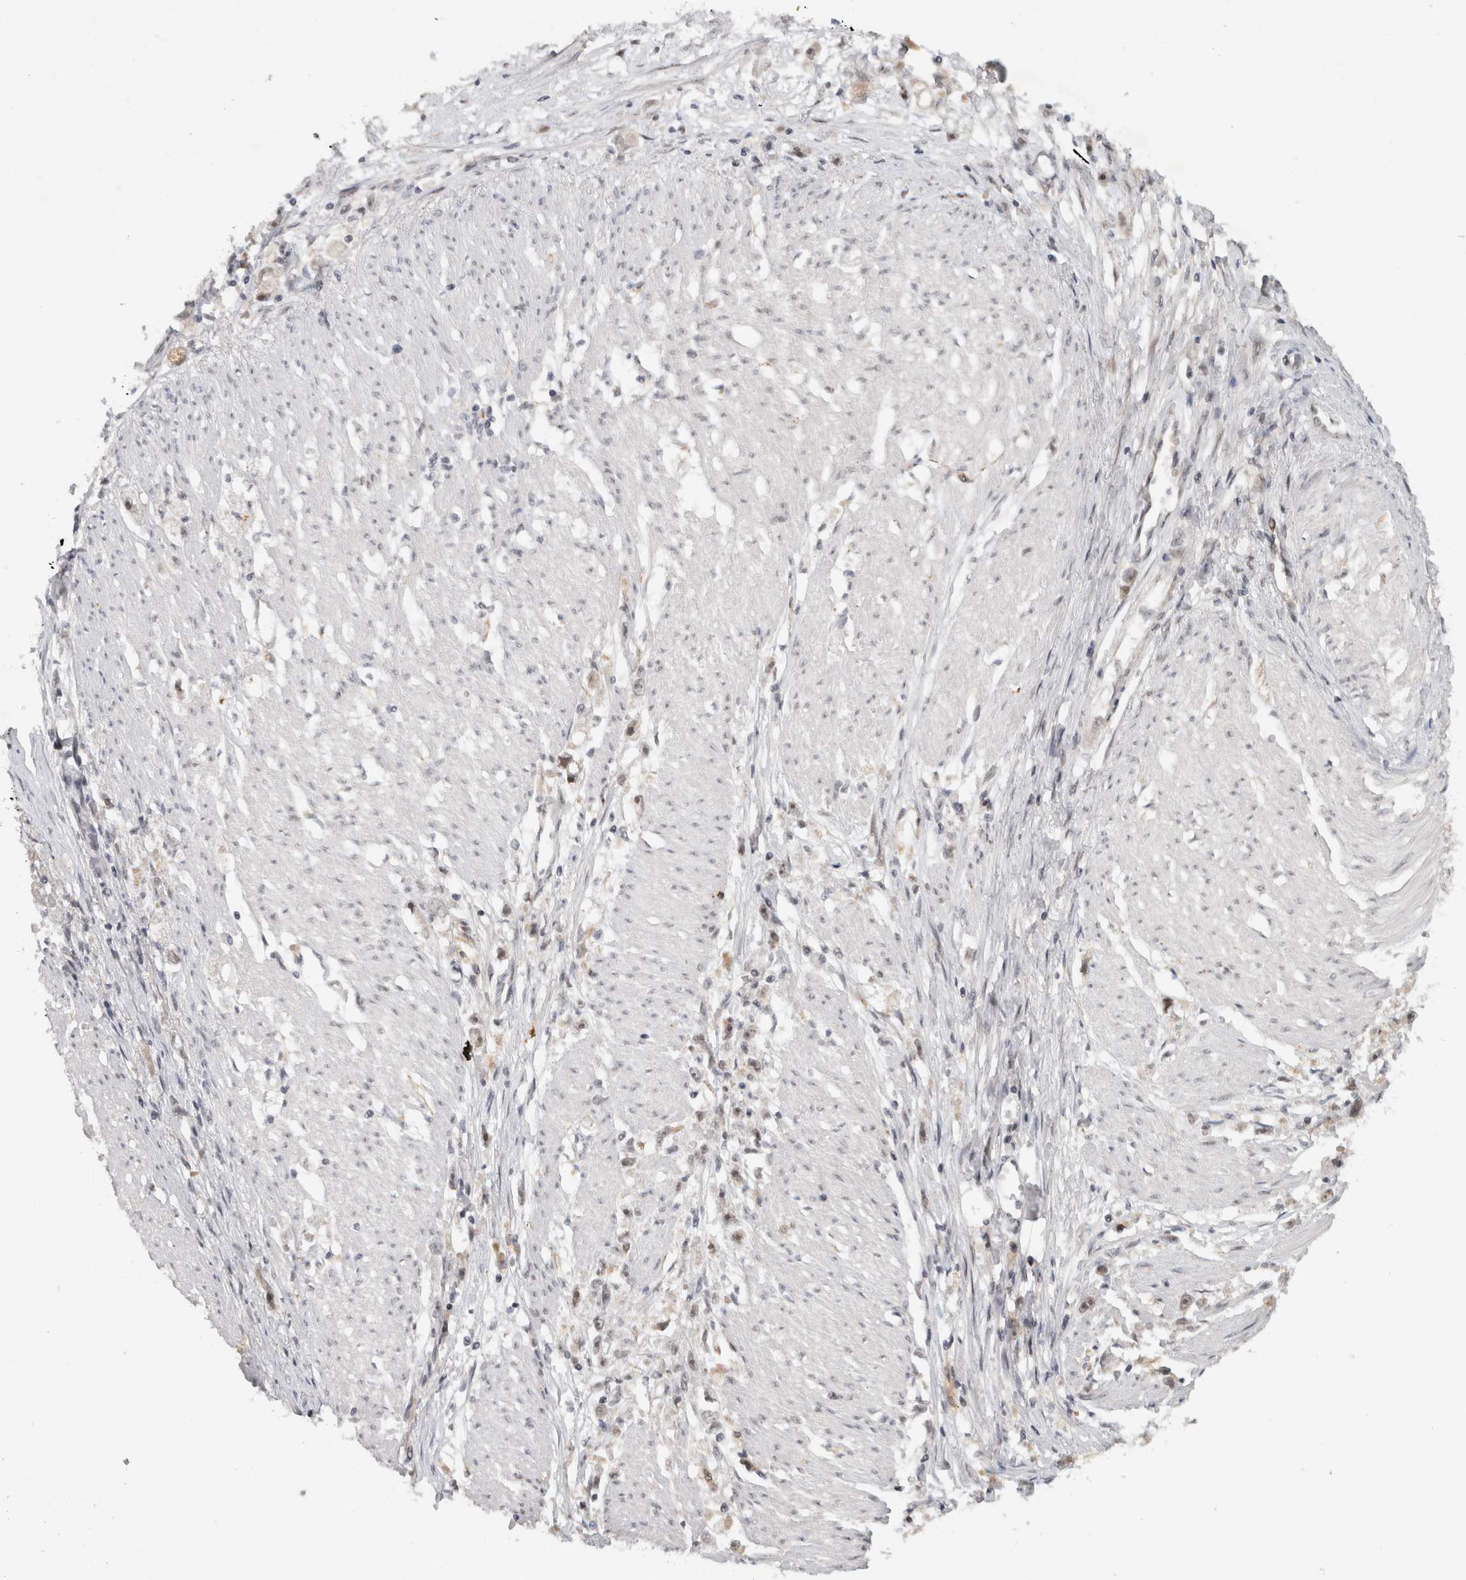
{"staining": {"intensity": "weak", "quantity": "<25%", "location": "nuclear"}, "tissue": "stomach cancer", "cell_type": "Tumor cells", "image_type": "cancer", "snomed": [{"axis": "morphology", "description": "Adenocarcinoma, NOS"}, {"axis": "topography", "description": "Stomach"}], "caption": "Immunohistochemistry of stomach adenocarcinoma displays no positivity in tumor cells. (DAB (3,3'-diaminobenzidine) IHC visualized using brightfield microscopy, high magnification).", "gene": "HESX1", "patient": {"sex": "female", "age": 59}}